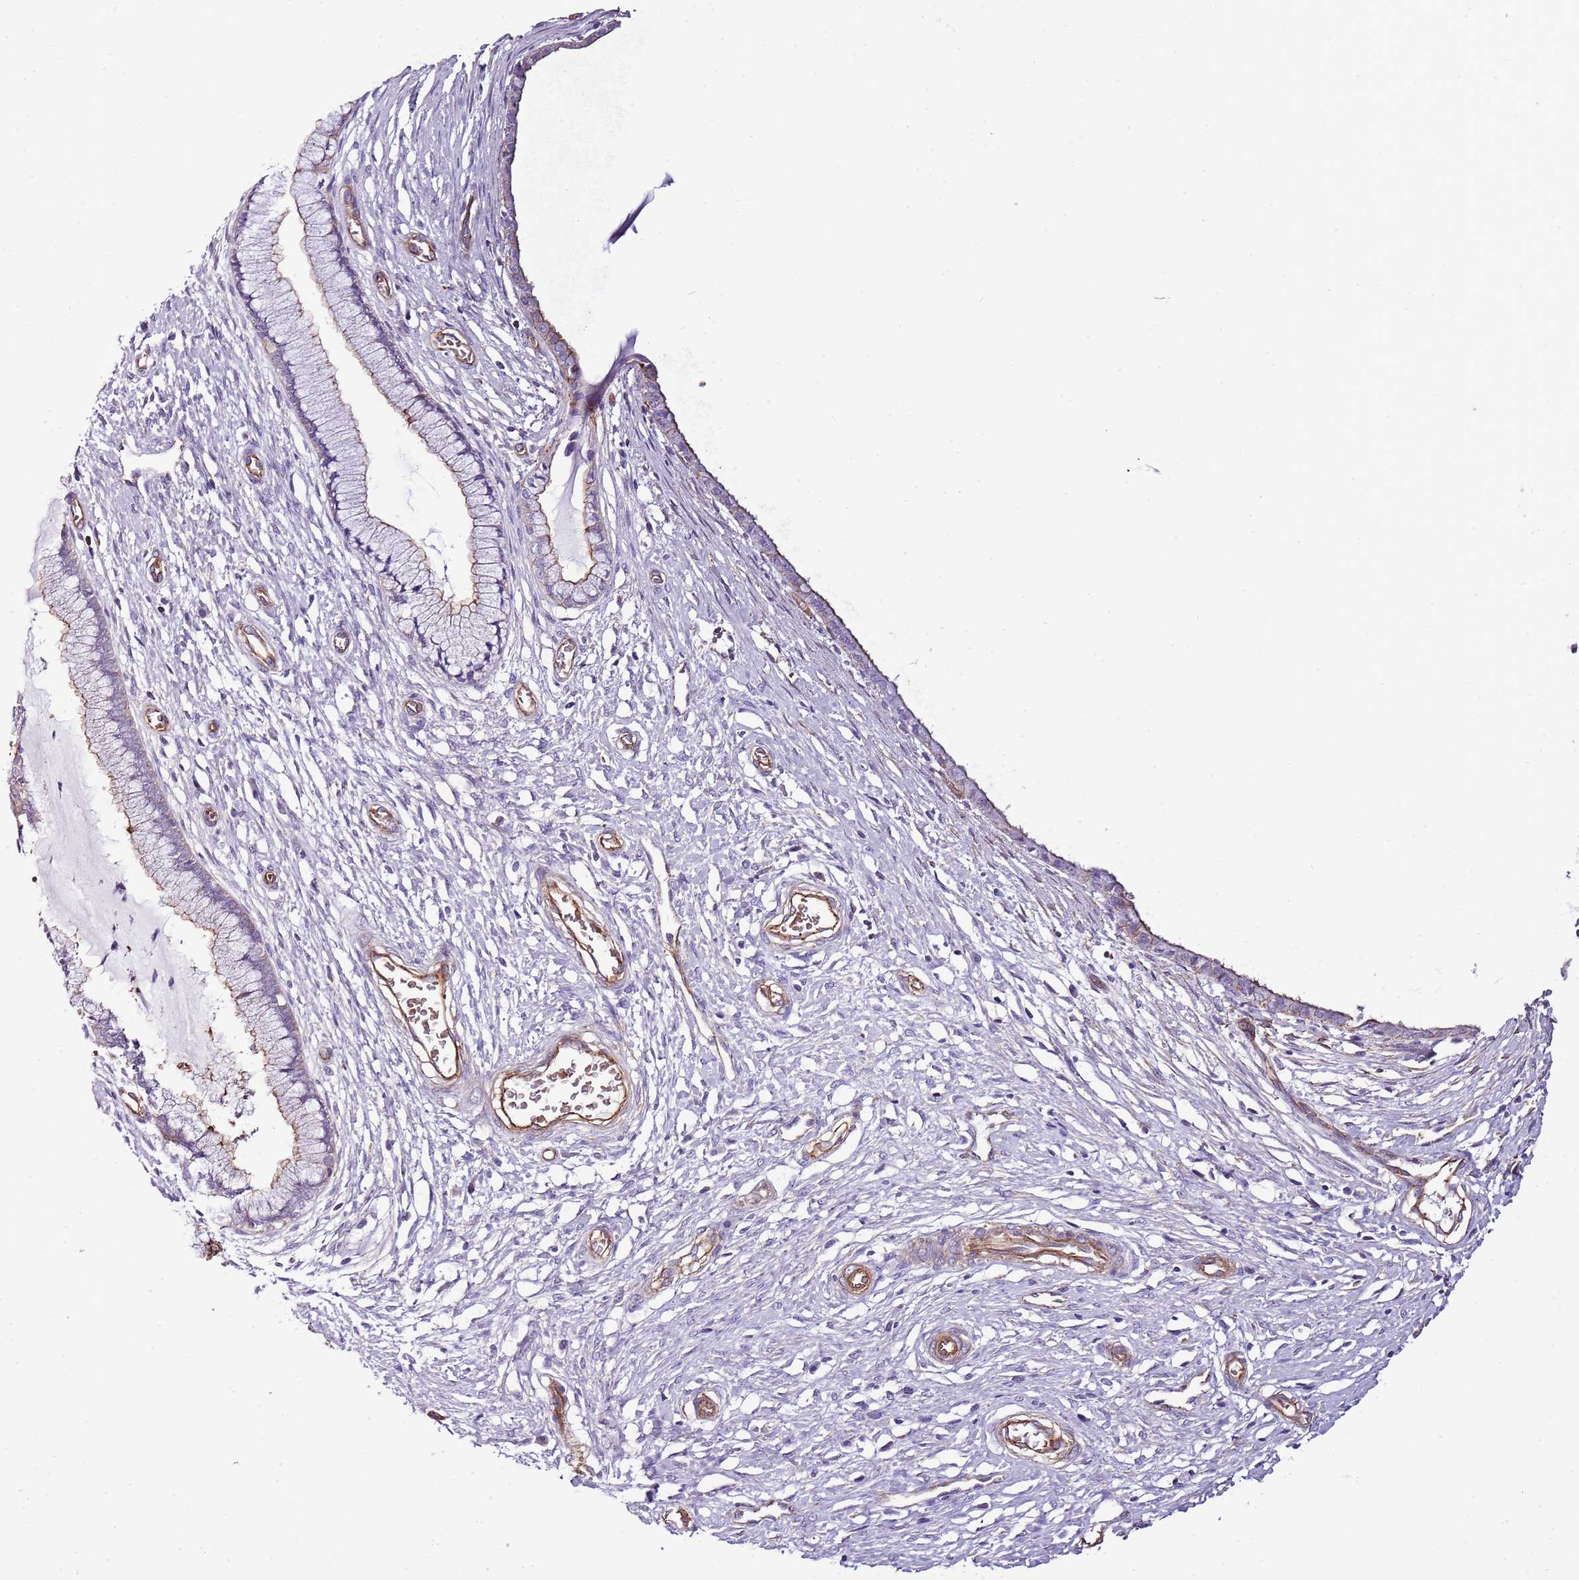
{"staining": {"intensity": "weak", "quantity": "25%-75%", "location": "cytoplasmic/membranous"}, "tissue": "cervix", "cell_type": "Glandular cells", "image_type": "normal", "snomed": [{"axis": "morphology", "description": "Normal tissue, NOS"}, {"axis": "topography", "description": "Cervix"}], "caption": "This is a micrograph of IHC staining of unremarkable cervix, which shows weak positivity in the cytoplasmic/membranous of glandular cells.", "gene": "GFRAL", "patient": {"sex": "female", "age": 55}}